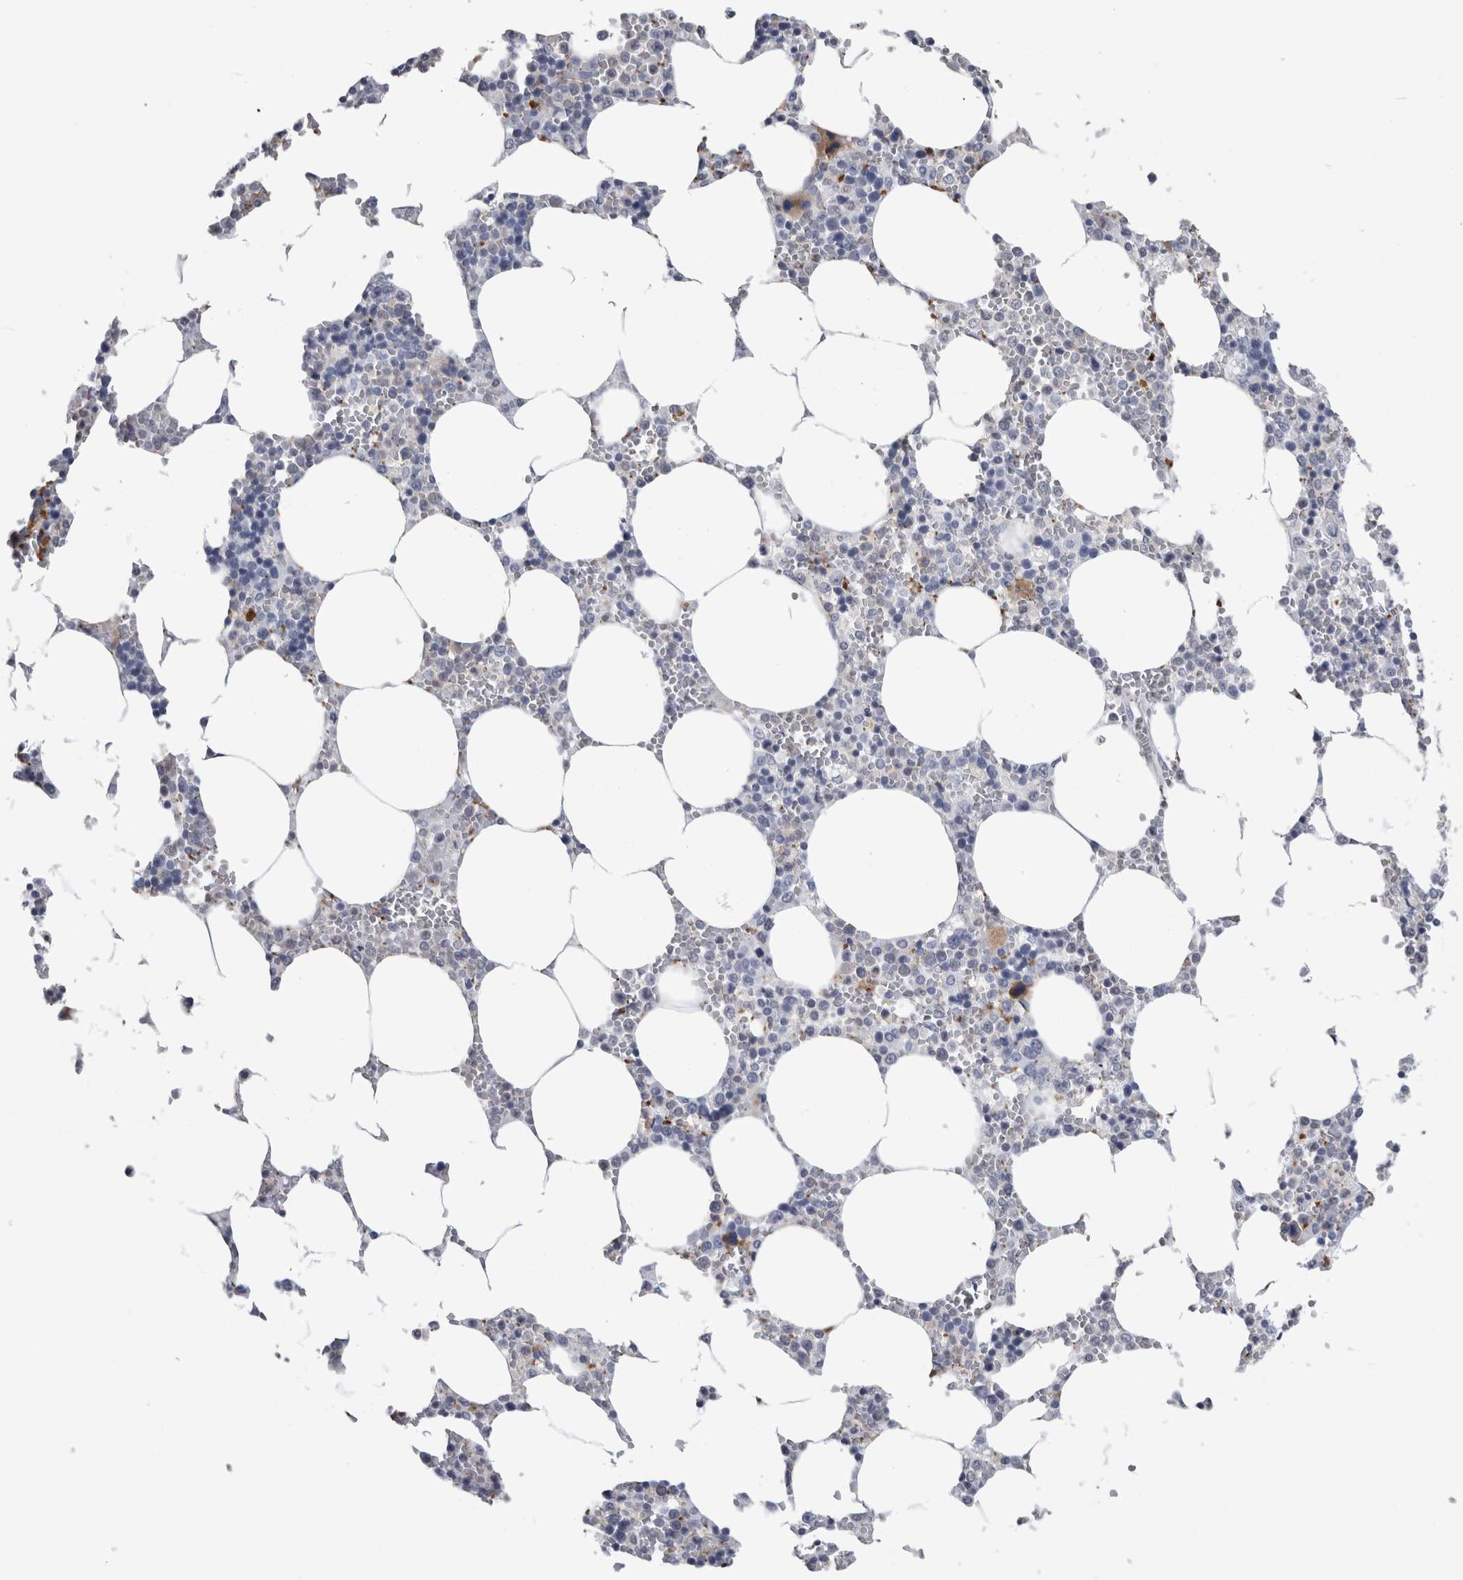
{"staining": {"intensity": "moderate", "quantity": "<25%", "location": "cytoplasmic/membranous"}, "tissue": "bone marrow", "cell_type": "Hematopoietic cells", "image_type": "normal", "snomed": [{"axis": "morphology", "description": "Normal tissue, NOS"}, {"axis": "topography", "description": "Bone marrow"}], "caption": "Immunohistochemistry photomicrograph of normal bone marrow: bone marrow stained using immunohistochemistry exhibits low levels of moderate protein expression localized specifically in the cytoplasmic/membranous of hematopoietic cells, appearing as a cytoplasmic/membranous brown color.", "gene": "ALDH8A1", "patient": {"sex": "male", "age": 70}}